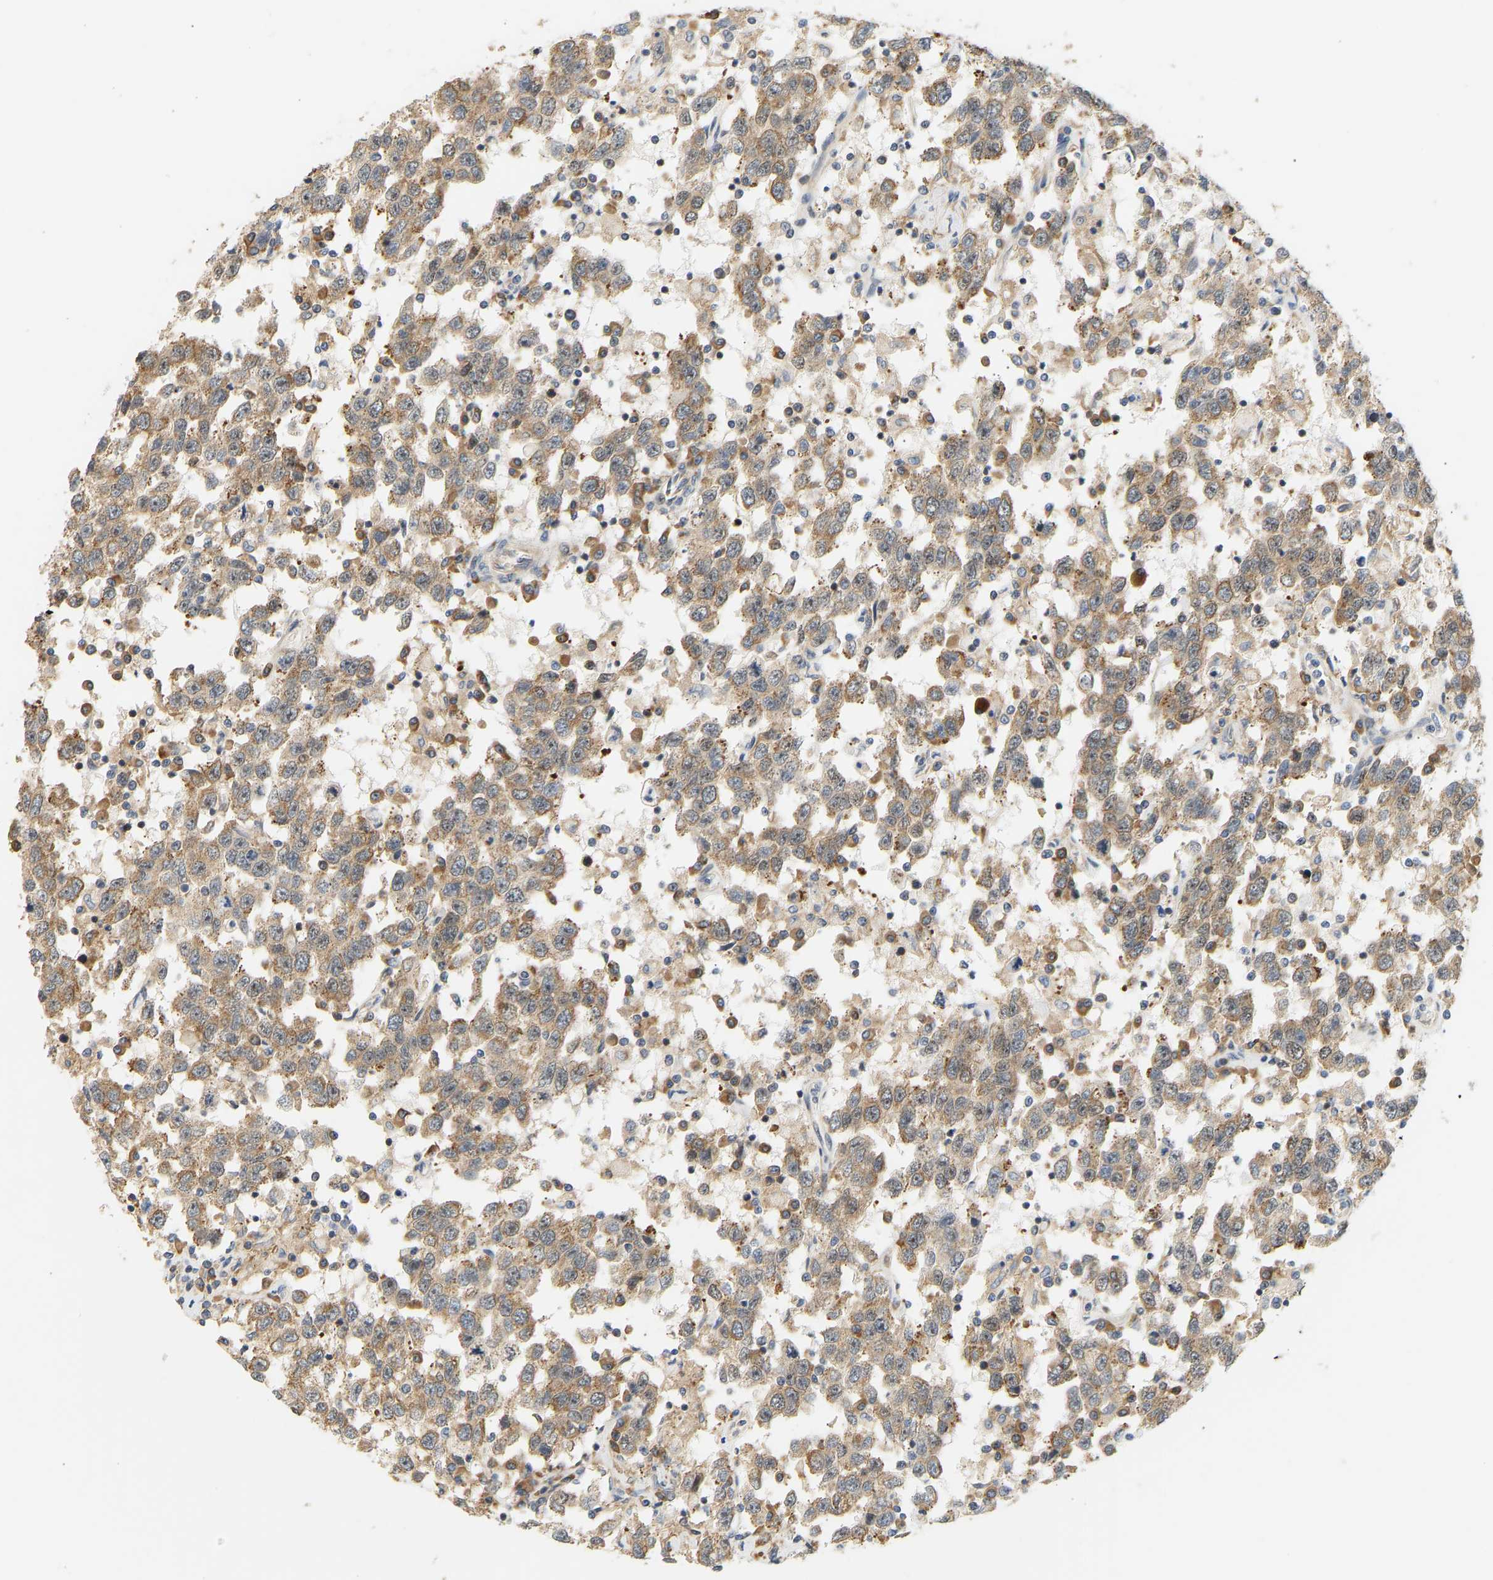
{"staining": {"intensity": "moderate", "quantity": ">75%", "location": "cytoplasmic/membranous"}, "tissue": "testis cancer", "cell_type": "Tumor cells", "image_type": "cancer", "snomed": [{"axis": "morphology", "description": "Seminoma, NOS"}, {"axis": "topography", "description": "Testis"}], "caption": "Testis cancer (seminoma) stained with a protein marker shows moderate staining in tumor cells.", "gene": "RPS14", "patient": {"sex": "male", "age": 41}}